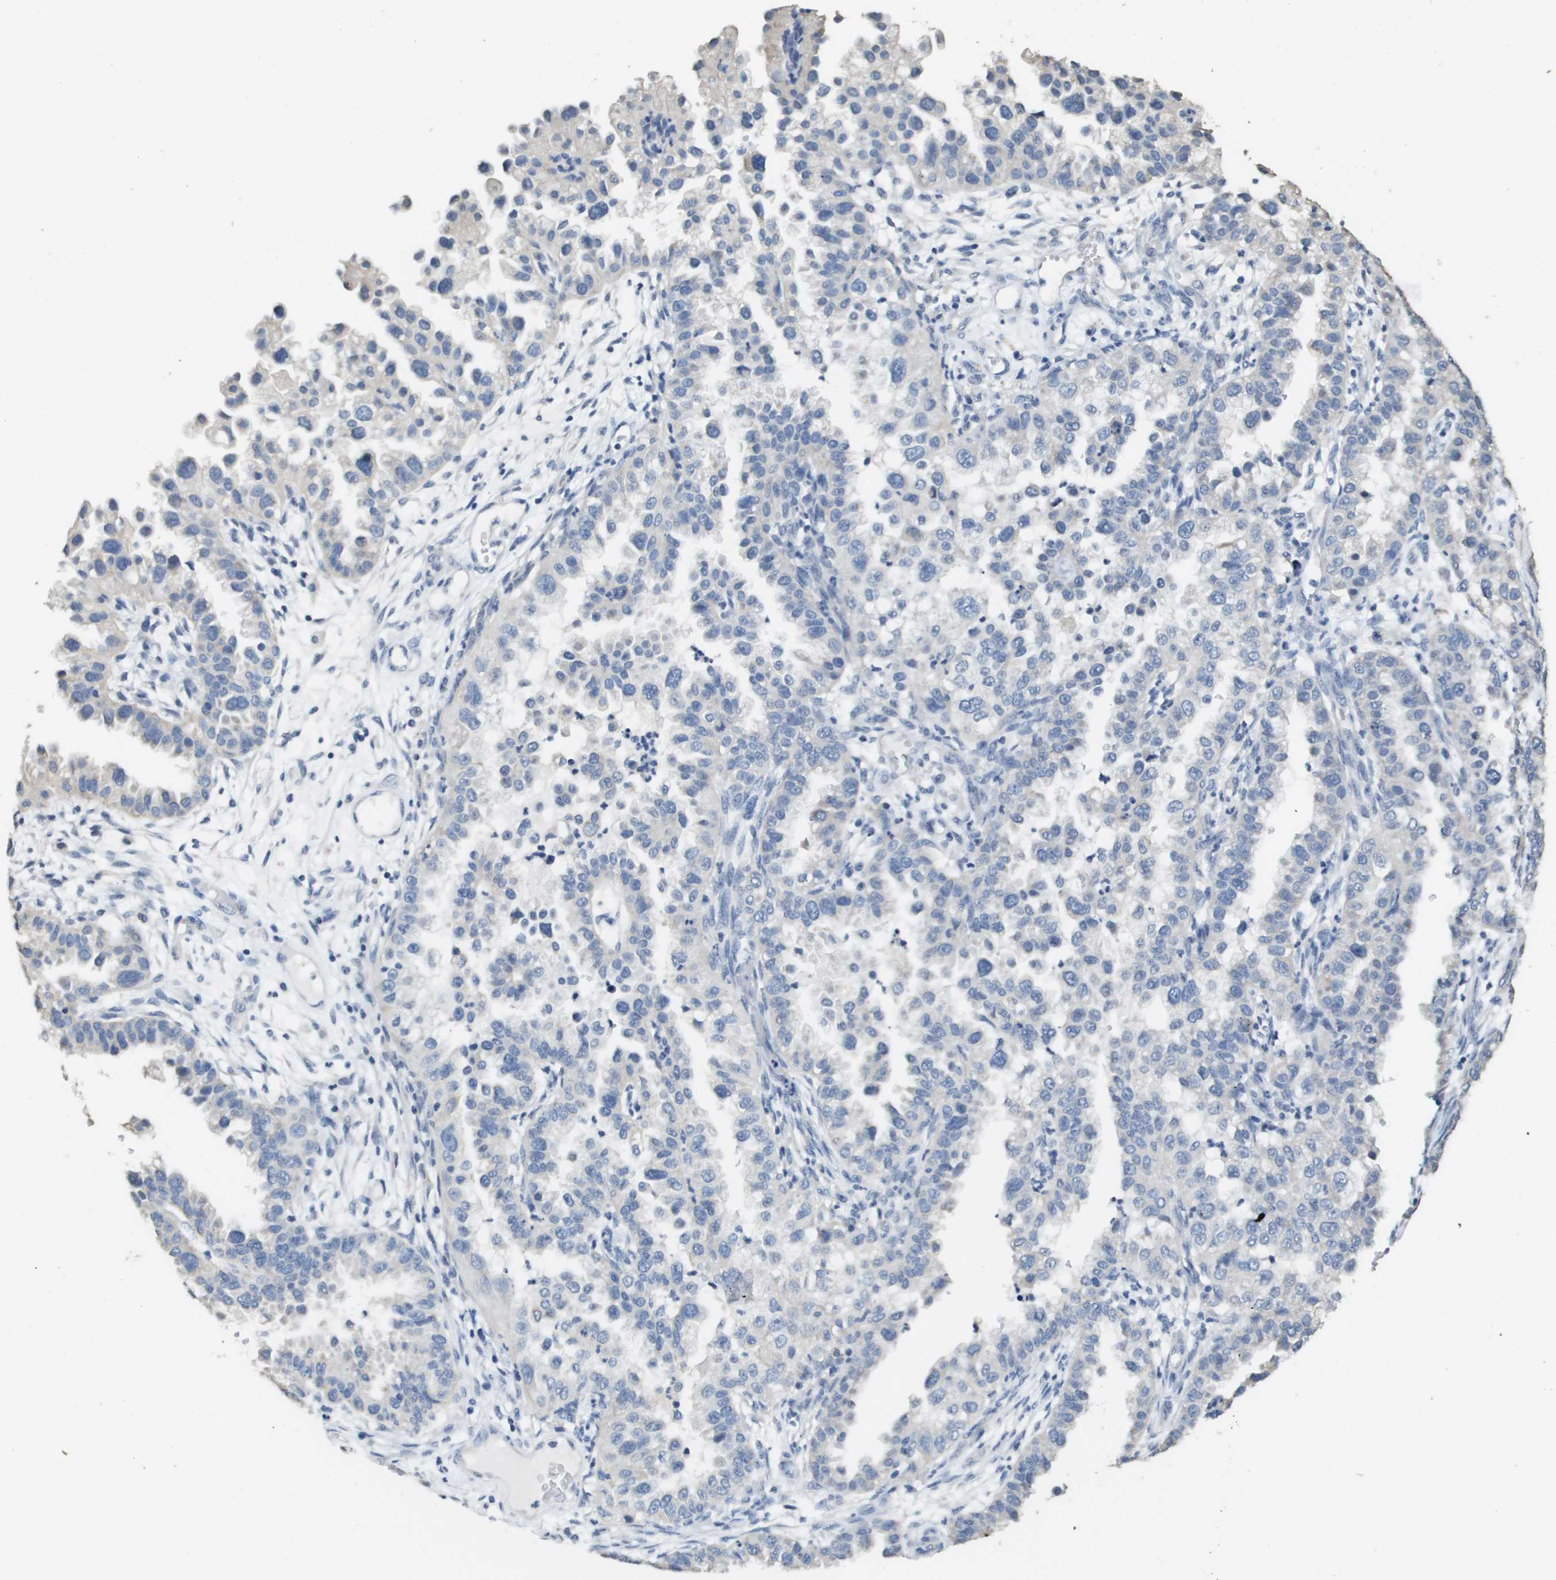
{"staining": {"intensity": "negative", "quantity": "none", "location": "none"}, "tissue": "endometrial cancer", "cell_type": "Tumor cells", "image_type": "cancer", "snomed": [{"axis": "morphology", "description": "Adenocarcinoma, NOS"}, {"axis": "topography", "description": "Endometrium"}], "caption": "There is no significant expression in tumor cells of endometrial adenocarcinoma. The staining is performed using DAB (3,3'-diaminobenzidine) brown chromogen with nuclei counter-stained in using hematoxylin.", "gene": "MT3", "patient": {"sex": "female", "age": 85}}